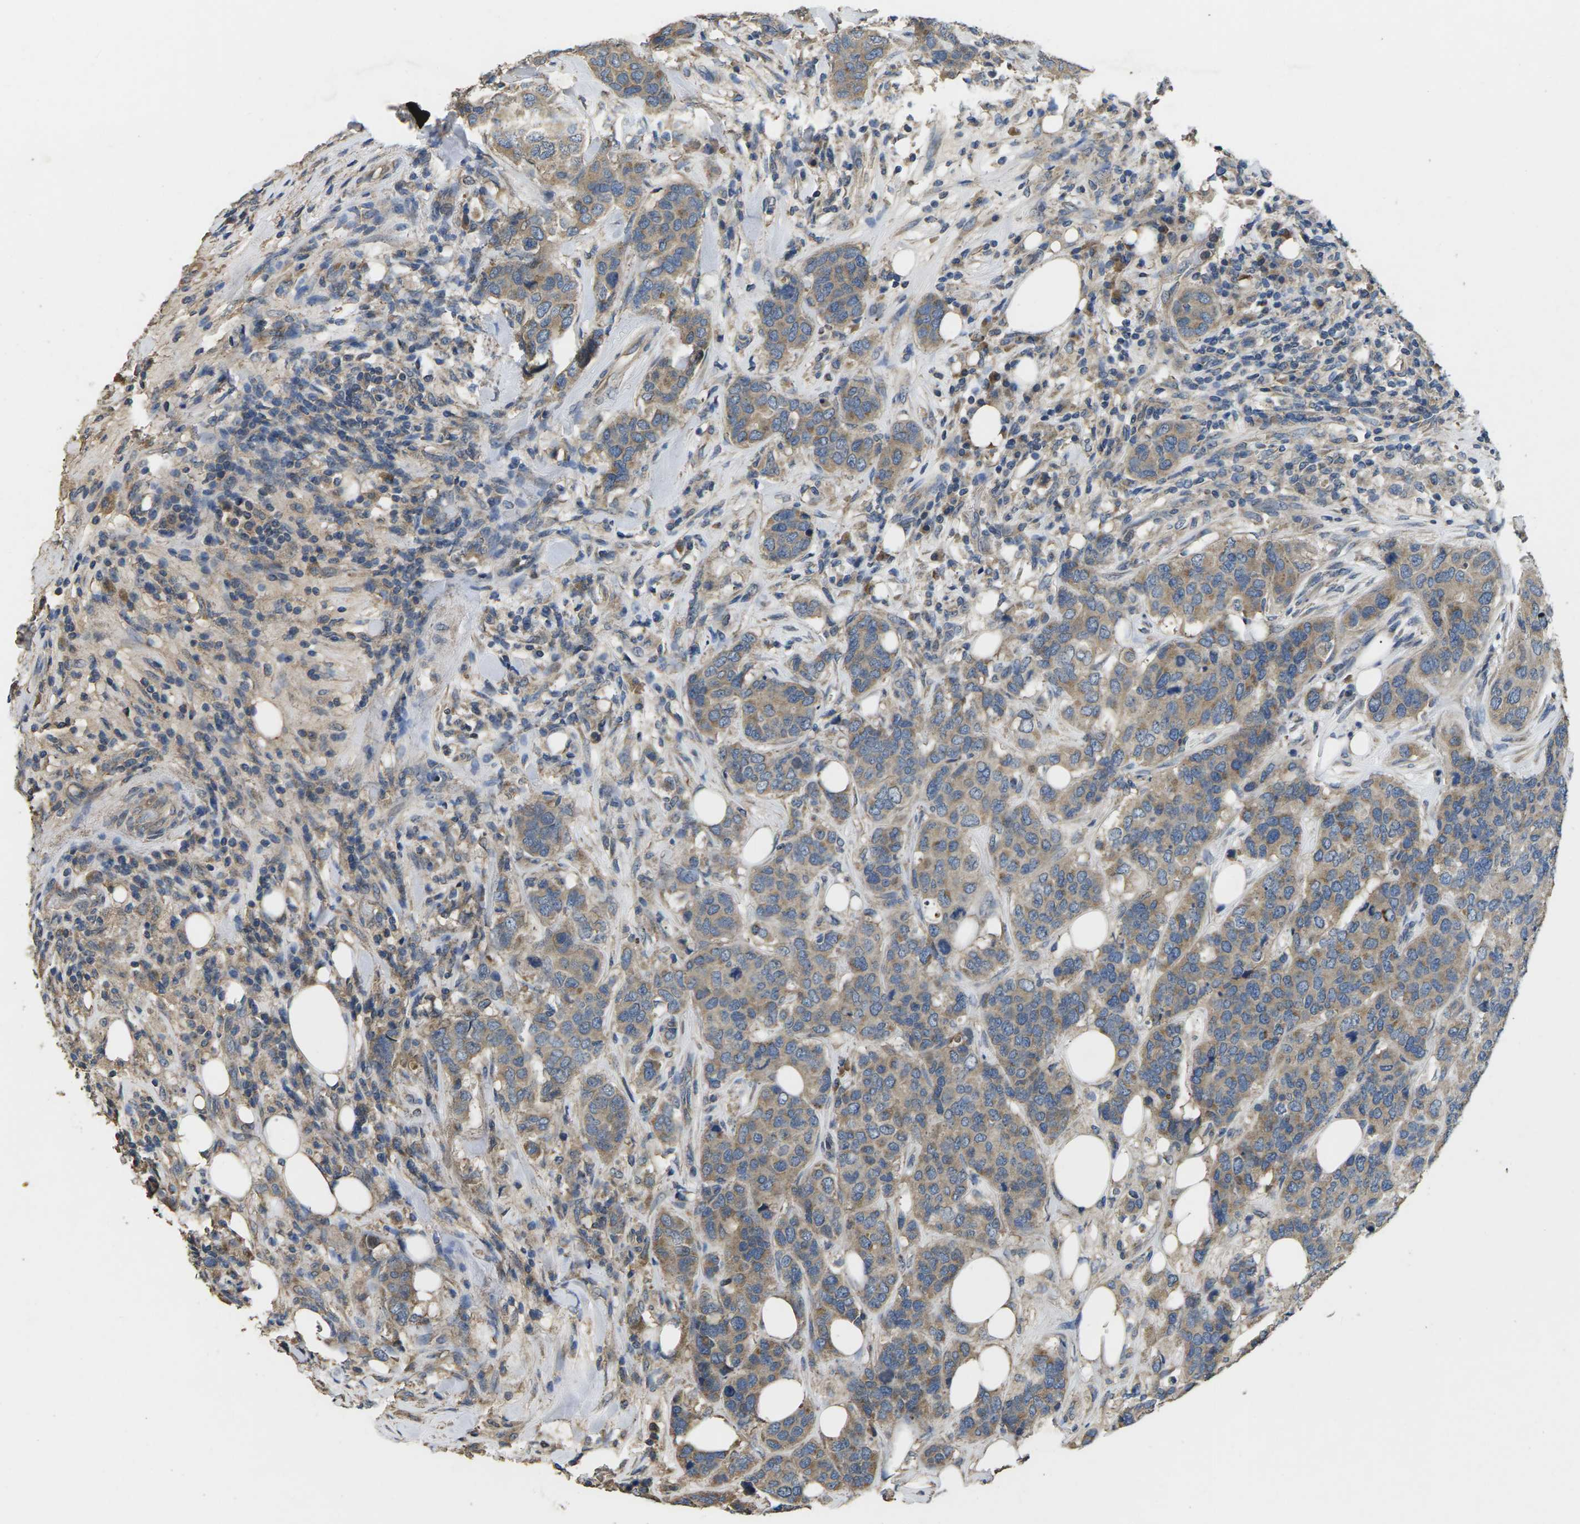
{"staining": {"intensity": "weak", "quantity": ">75%", "location": "cytoplasmic/membranous"}, "tissue": "breast cancer", "cell_type": "Tumor cells", "image_type": "cancer", "snomed": [{"axis": "morphology", "description": "Lobular carcinoma"}, {"axis": "topography", "description": "Breast"}], "caption": "A brown stain shows weak cytoplasmic/membranous staining of a protein in human breast lobular carcinoma tumor cells.", "gene": "B4GAT1", "patient": {"sex": "female", "age": 59}}